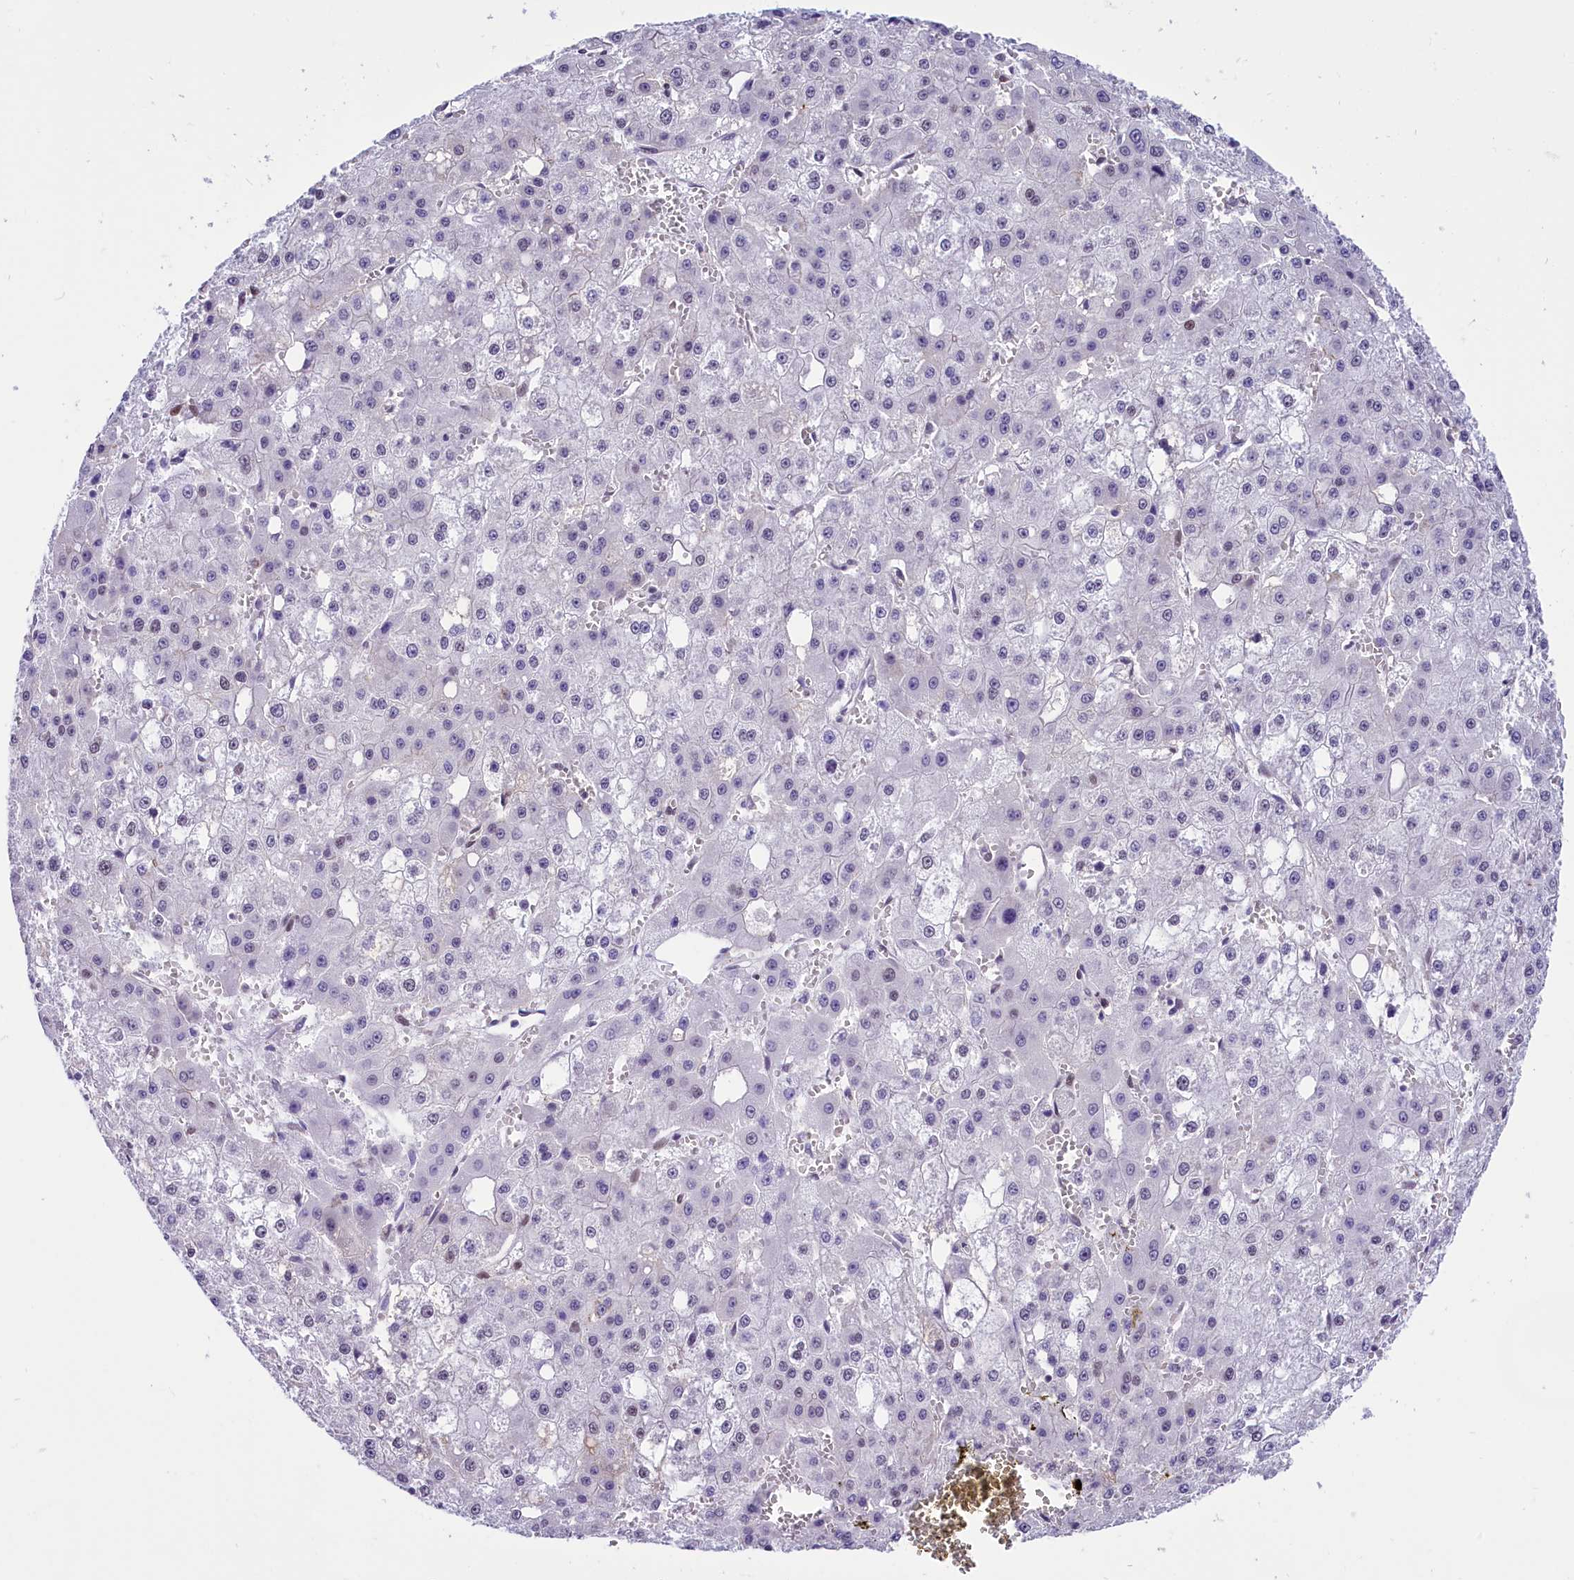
{"staining": {"intensity": "negative", "quantity": "none", "location": "none"}, "tissue": "liver cancer", "cell_type": "Tumor cells", "image_type": "cancer", "snomed": [{"axis": "morphology", "description": "Carcinoma, Hepatocellular, NOS"}, {"axis": "topography", "description": "Liver"}], "caption": "Immunohistochemistry (IHC) of human liver cancer (hepatocellular carcinoma) exhibits no positivity in tumor cells. (Brightfield microscopy of DAB immunohistochemistry (IHC) at high magnification).", "gene": "RPS6KB1", "patient": {"sex": "male", "age": 47}}